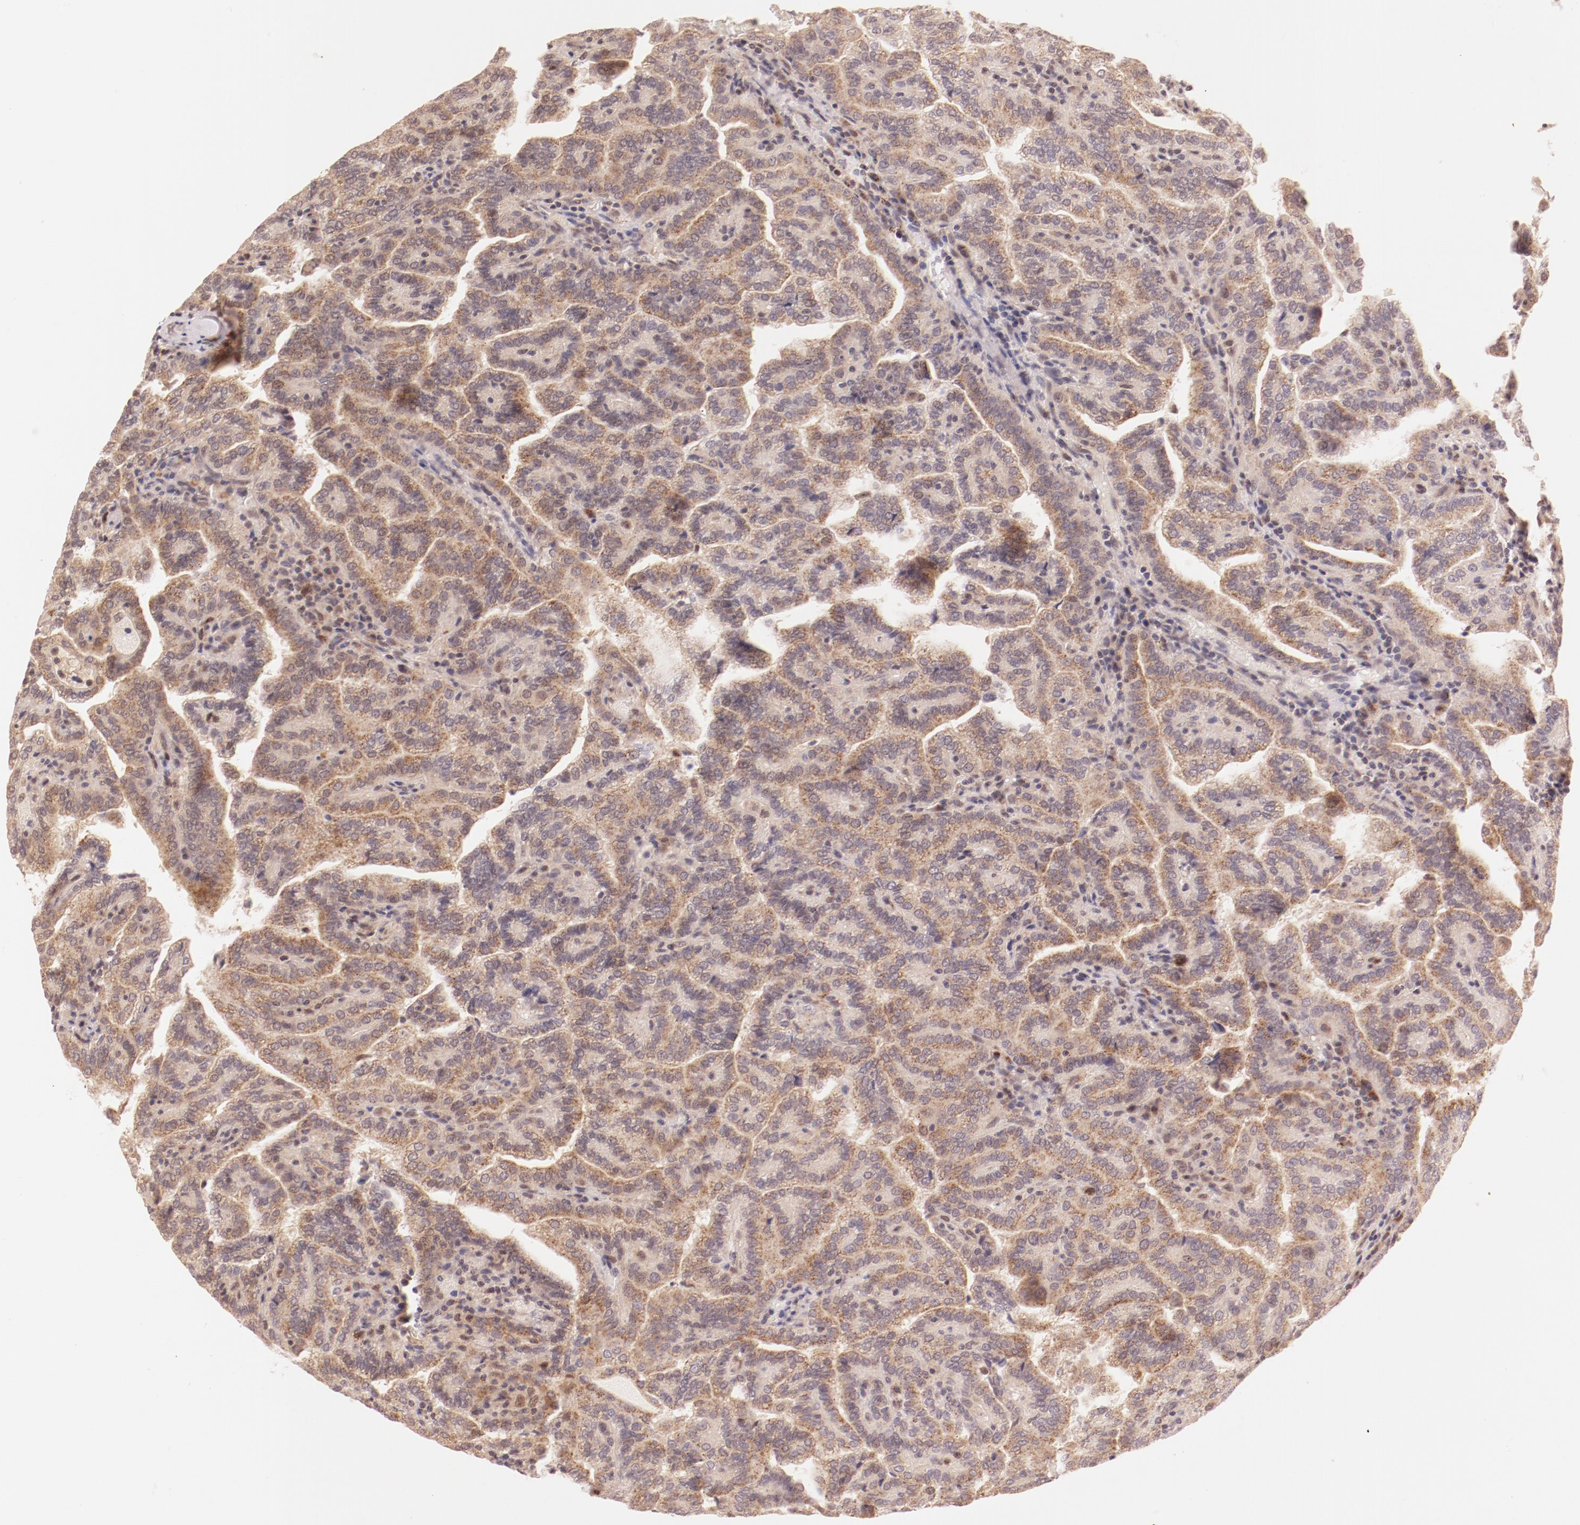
{"staining": {"intensity": "weak", "quantity": ">75%", "location": "cytoplasmic/membranous"}, "tissue": "renal cancer", "cell_type": "Tumor cells", "image_type": "cancer", "snomed": [{"axis": "morphology", "description": "Adenocarcinoma, NOS"}, {"axis": "topography", "description": "Kidney"}], "caption": "Brown immunohistochemical staining in human renal adenocarcinoma displays weak cytoplasmic/membranous staining in approximately >75% of tumor cells.", "gene": "RPL12", "patient": {"sex": "male", "age": 61}}